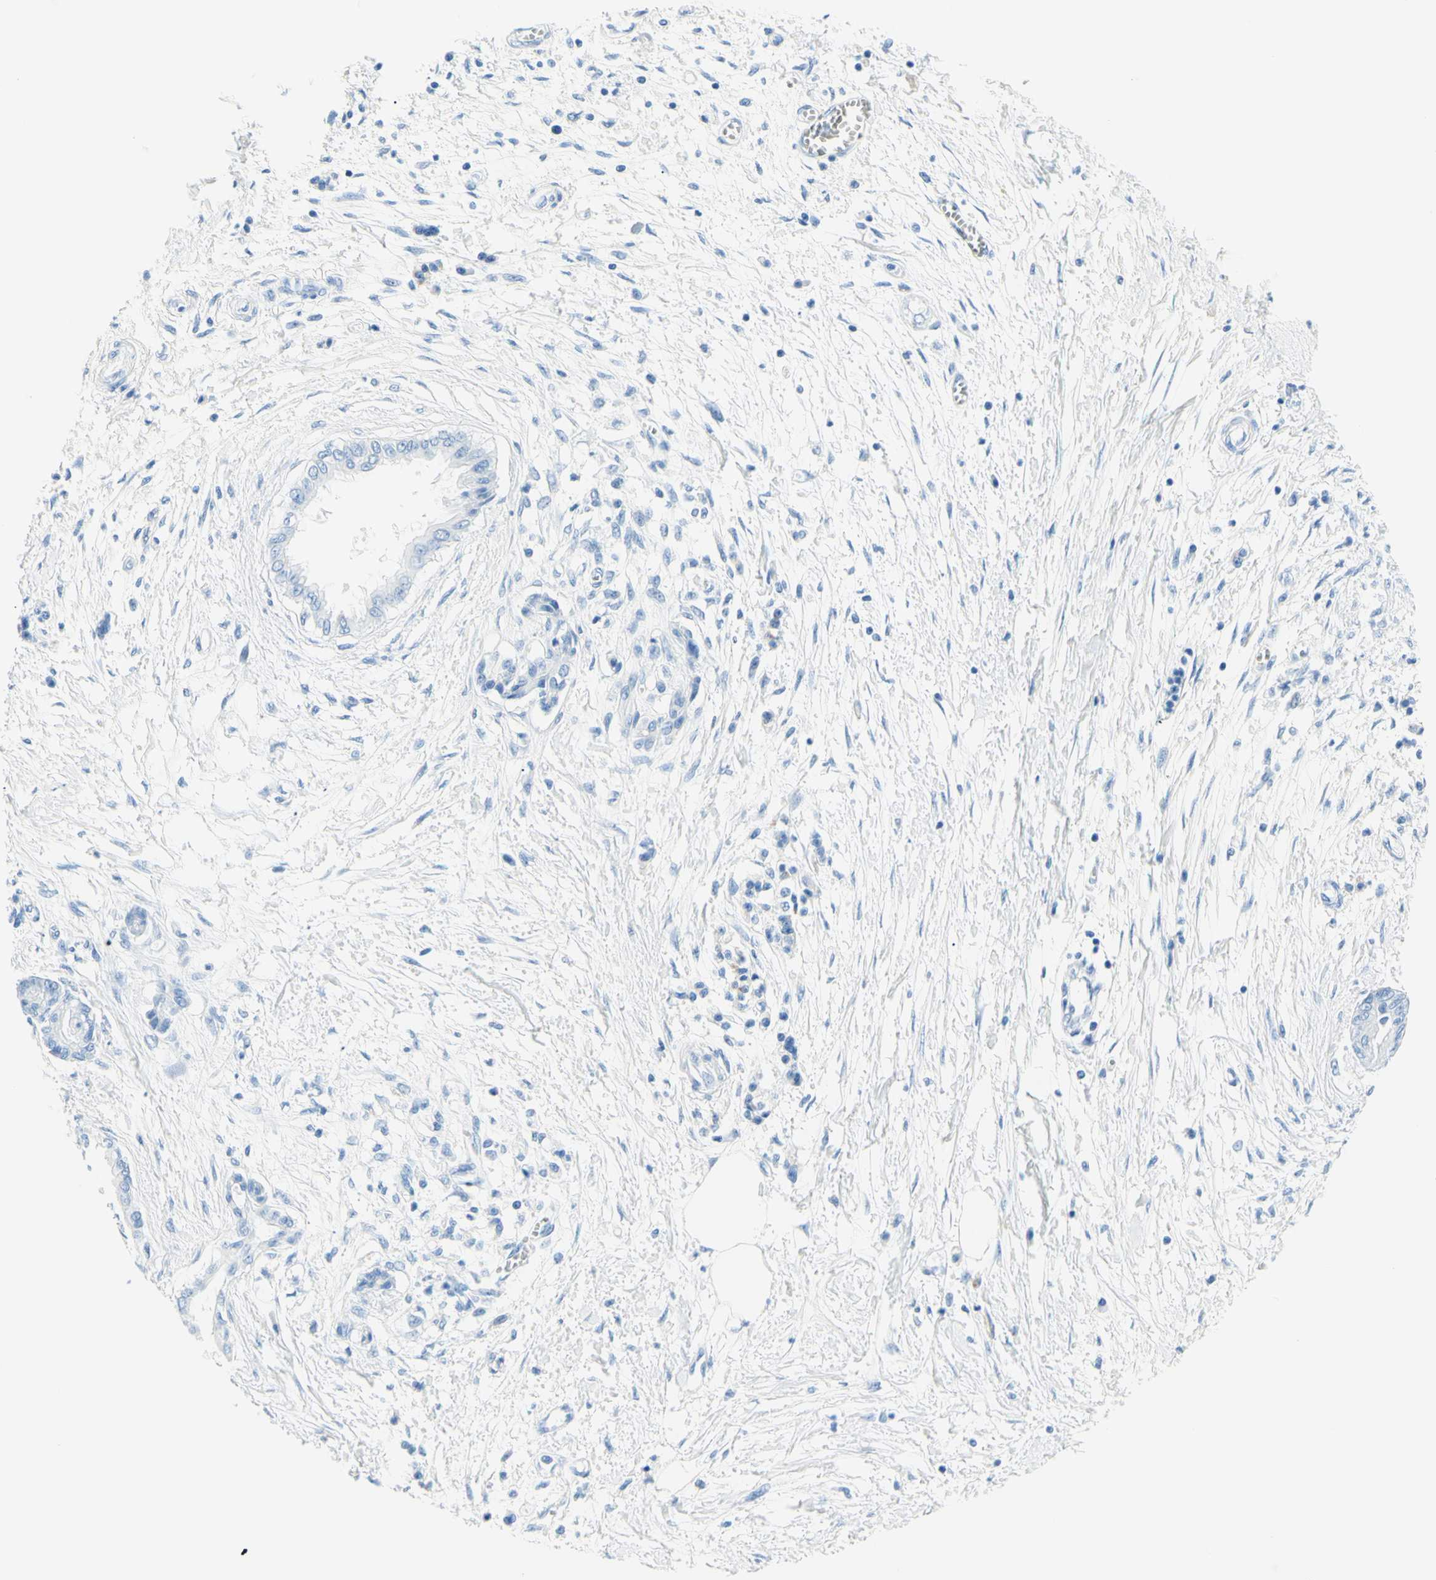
{"staining": {"intensity": "negative", "quantity": "none", "location": "none"}, "tissue": "pancreatic cancer", "cell_type": "Tumor cells", "image_type": "cancer", "snomed": [{"axis": "morphology", "description": "Adenocarcinoma, NOS"}, {"axis": "topography", "description": "Pancreas"}], "caption": "Image shows no protein staining in tumor cells of pancreatic cancer tissue.", "gene": "MYH2", "patient": {"sex": "male", "age": 56}}